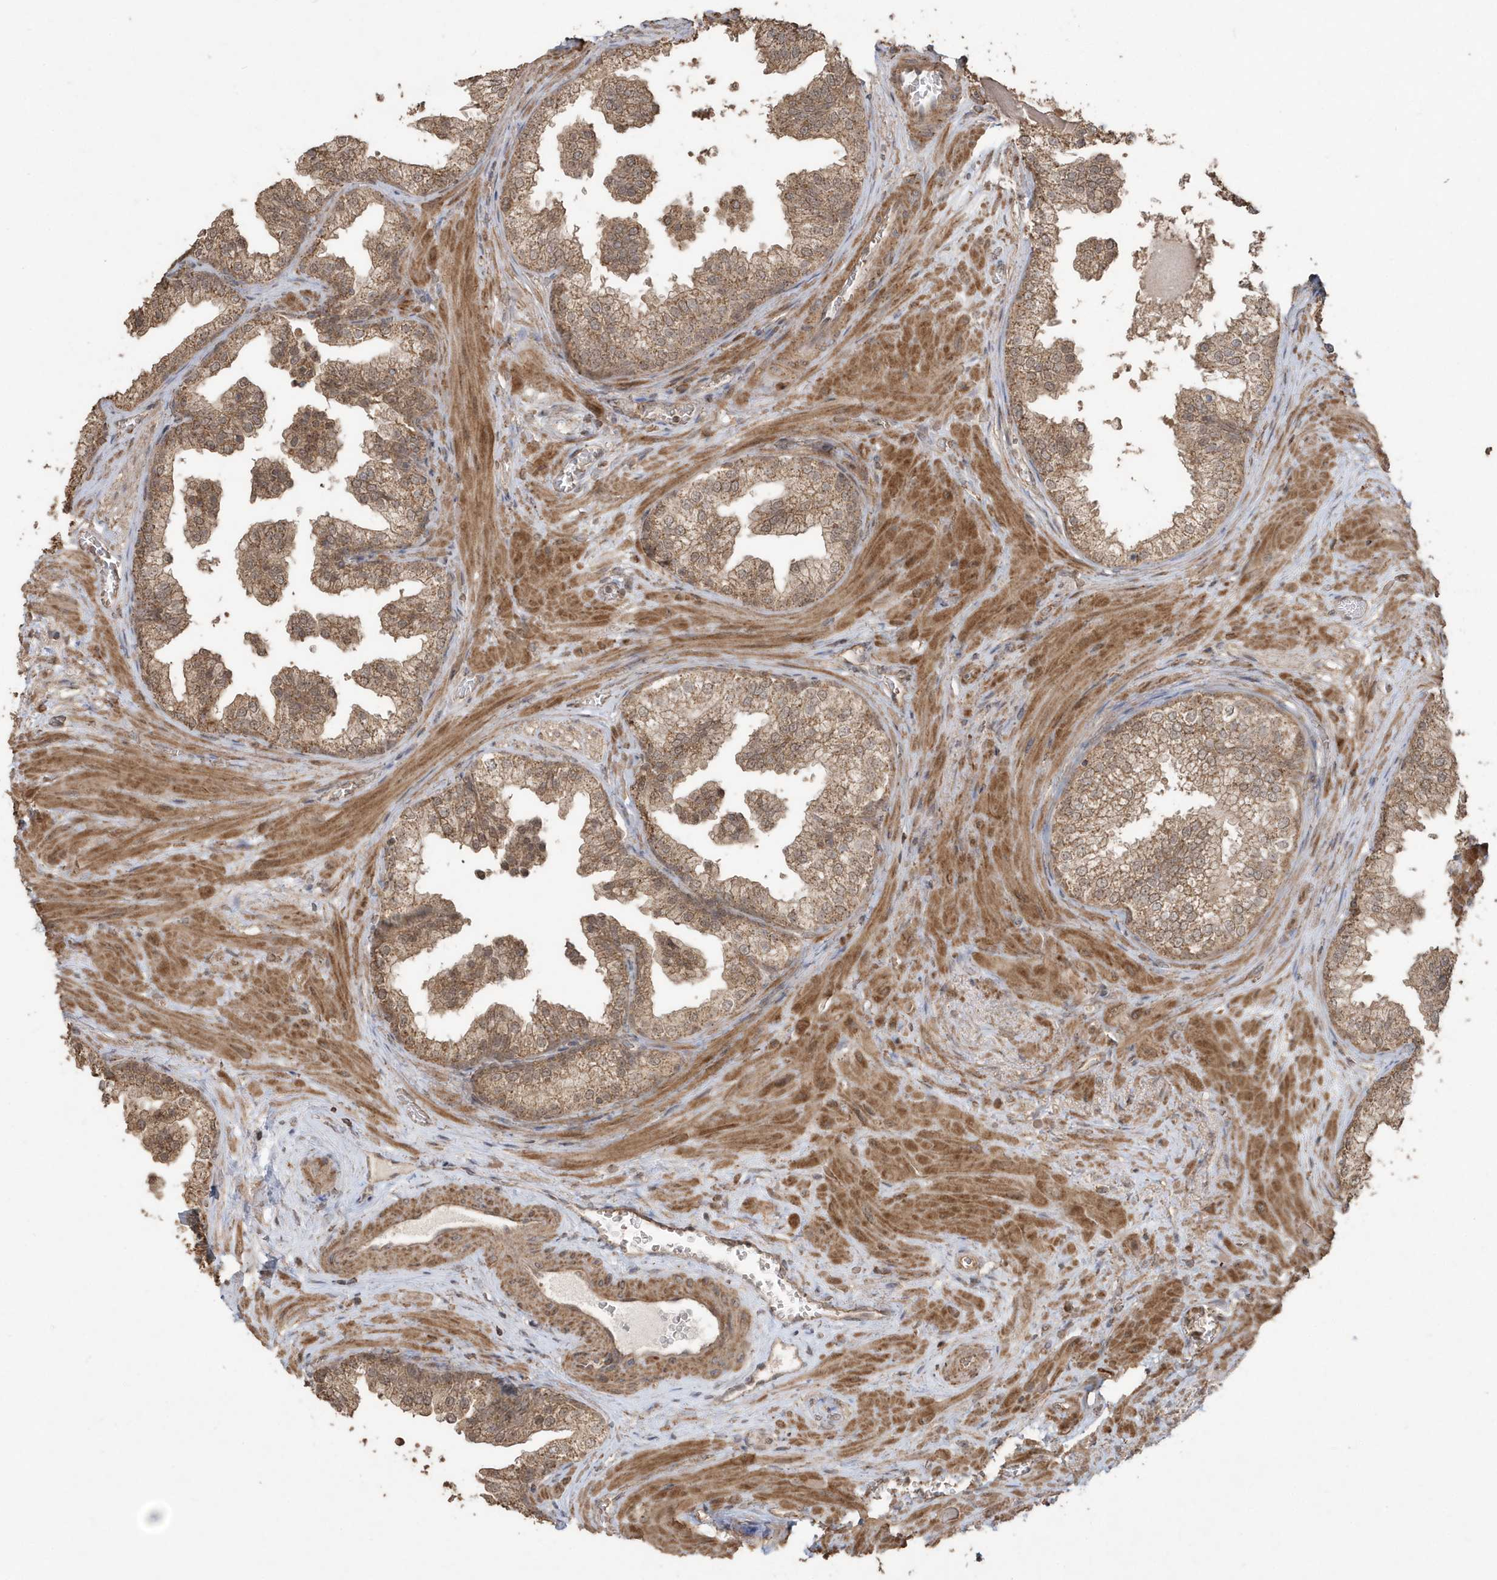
{"staining": {"intensity": "moderate", "quantity": ">75%", "location": "cytoplasmic/membranous"}, "tissue": "prostate", "cell_type": "Glandular cells", "image_type": "normal", "snomed": [{"axis": "morphology", "description": "Normal tissue, NOS"}, {"axis": "topography", "description": "Prostate"}], "caption": "Immunohistochemical staining of normal prostate displays medium levels of moderate cytoplasmic/membranous expression in about >75% of glandular cells.", "gene": "PAXBP1", "patient": {"sex": "male", "age": 48}}